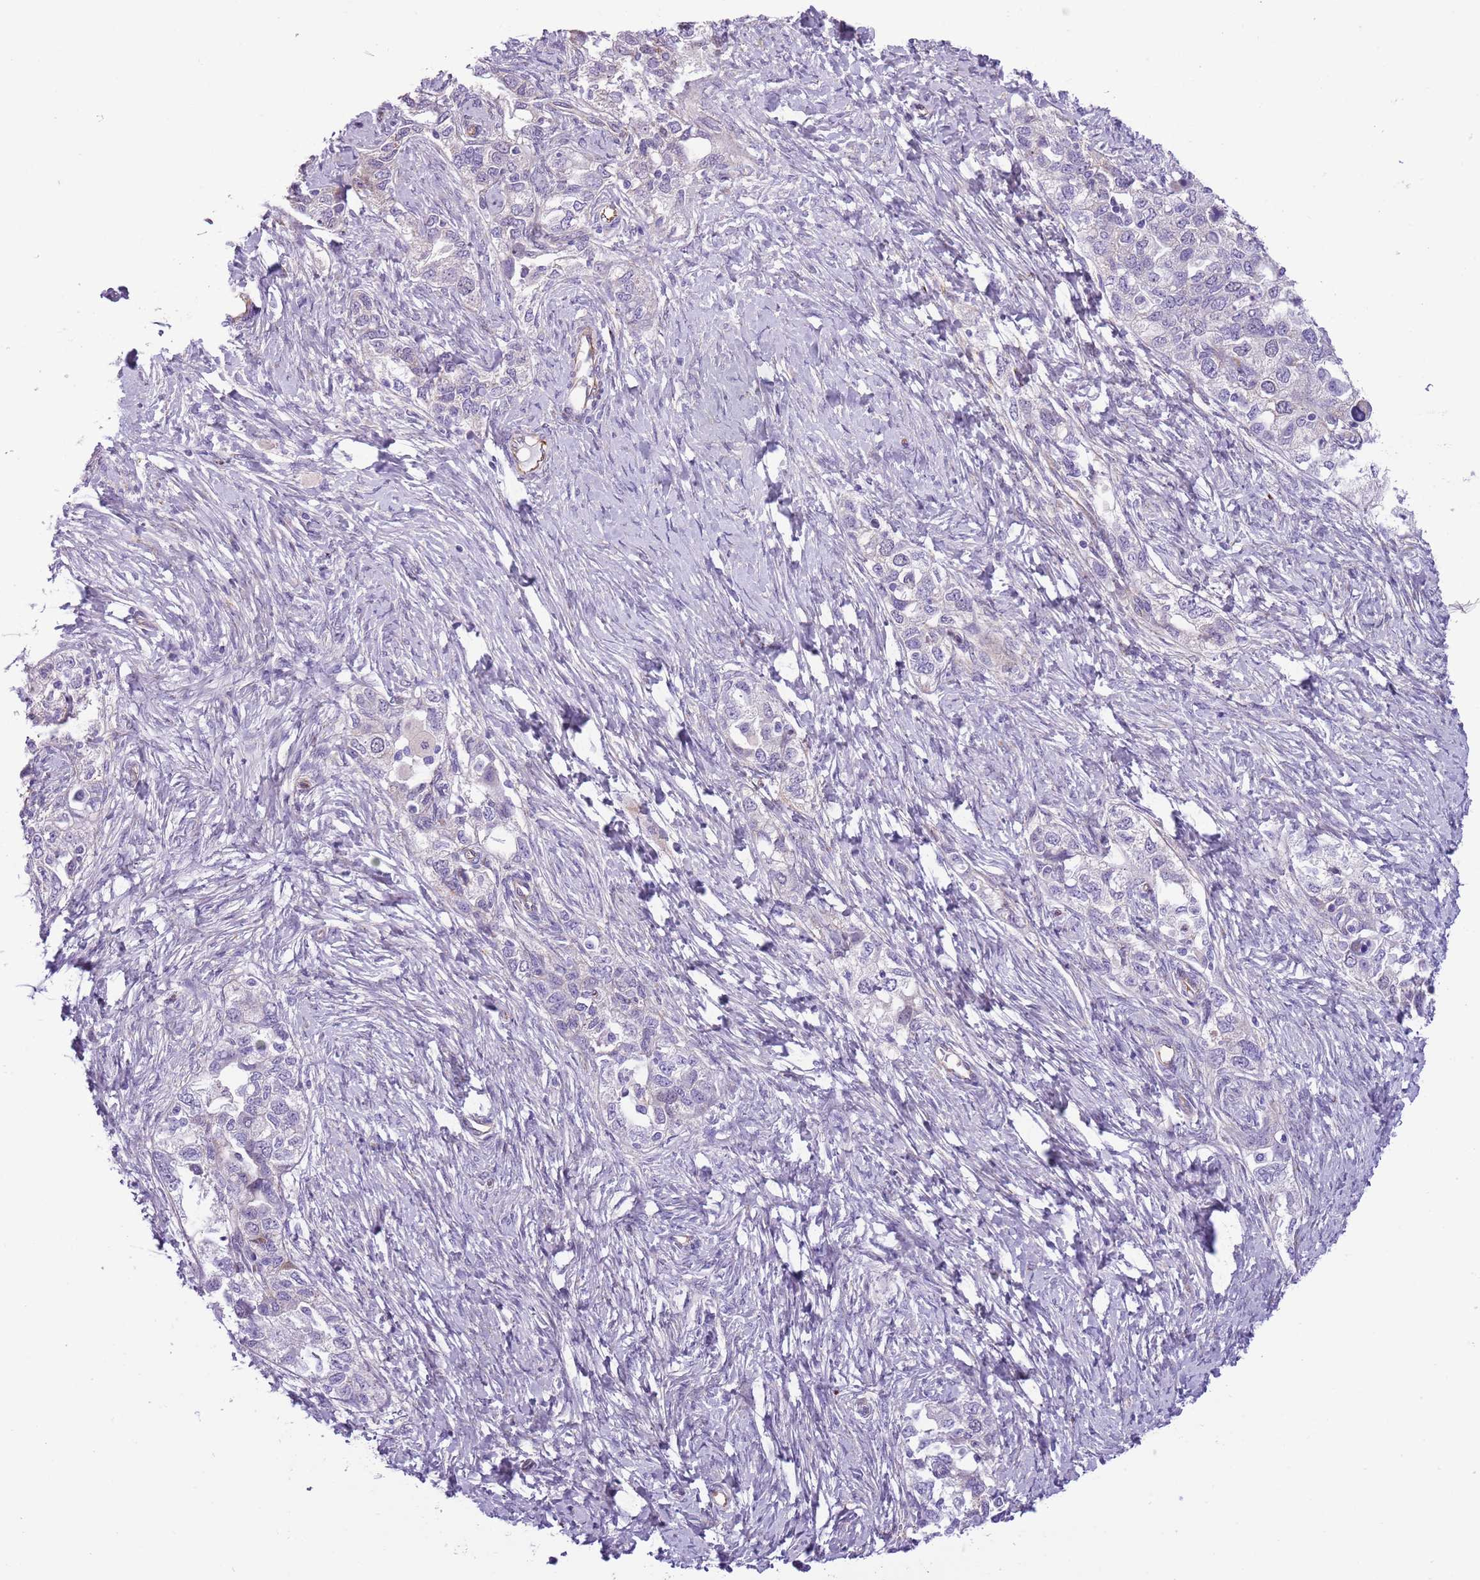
{"staining": {"intensity": "negative", "quantity": "none", "location": "none"}, "tissue": "ovarian cancer", "cell_type": "Tumor cells", "image_type": "cancer", "snomed": [{"axis": "morphology", "description": "Carcinoma, NOS"}, {"axis": "morphology", "description": "Cystadenocarcinoma, serous, NOS"}, {"axis": "topography", "description": "Ovary"}], "caption": "High magnification brightfield microscopy of ovarian cancer stained with DAB (brown) and counterstained with hematoxylin (blue): tumor cells show no significant staining.", "gene": "MRPL32", "patient": {"sex": "female", "age": 69}}